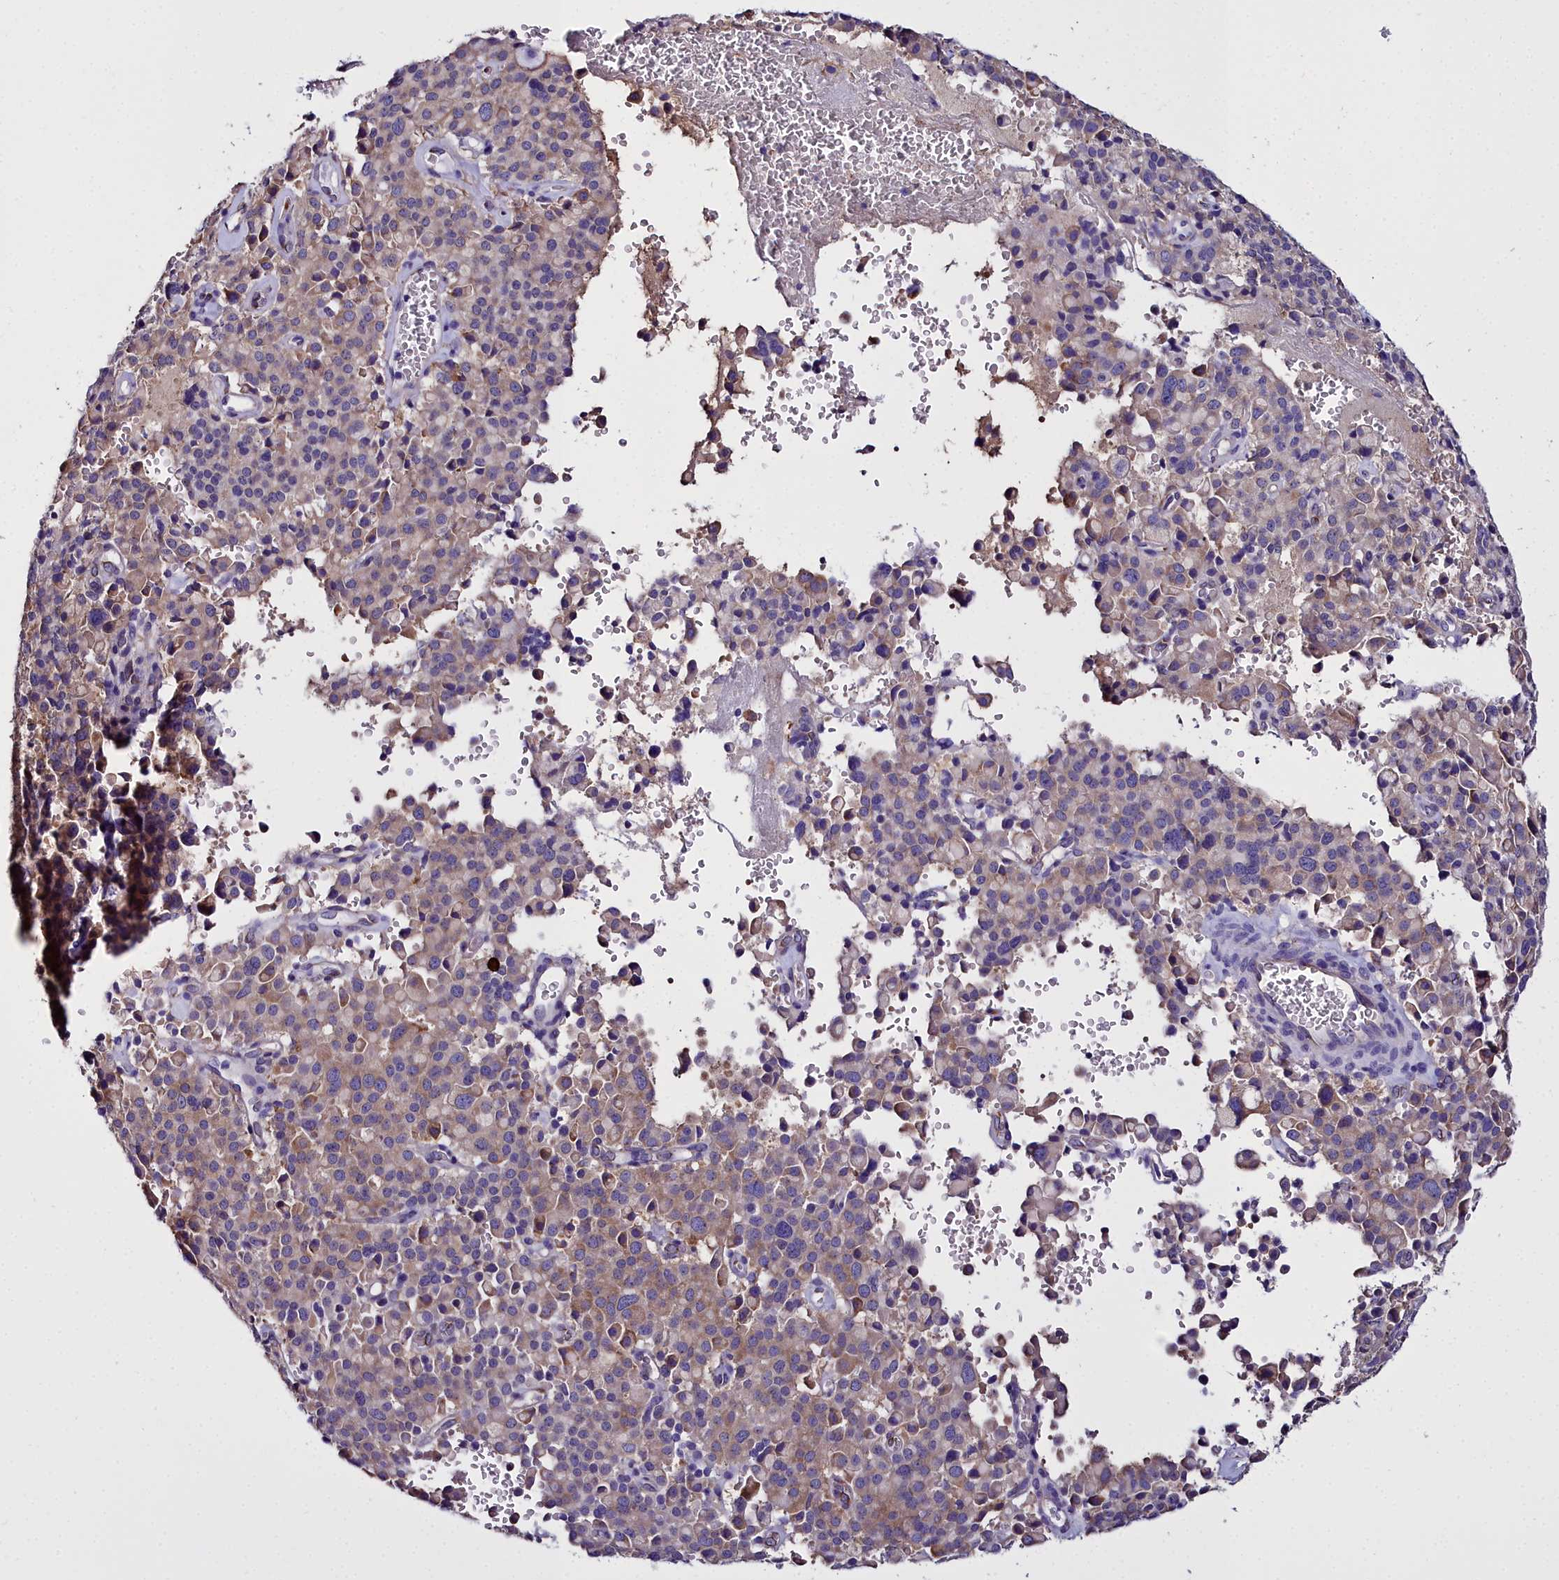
{"staining": {"intensity": "moderate", "quantity": "25%-75%", "location": "cytoplasmic/membranous"}, "tissue": "pancreatic cancer", "cell_type": "Tumor cells", "image_type": "cancer", "snomed": [{"axis": "morphology", "description": "Adenocarcinoma, NOS"}, {"axis": "topography", "description": "Pancreas"}], "caption": "Tumor cells exhibit moderate cytoplasmic/membranous positivity in about 25%-75% of cells in pancreatic cancer (adenocarcinoma).", "gene": "TXNDC5", "patient": {"sex": "male", "age": 65}}